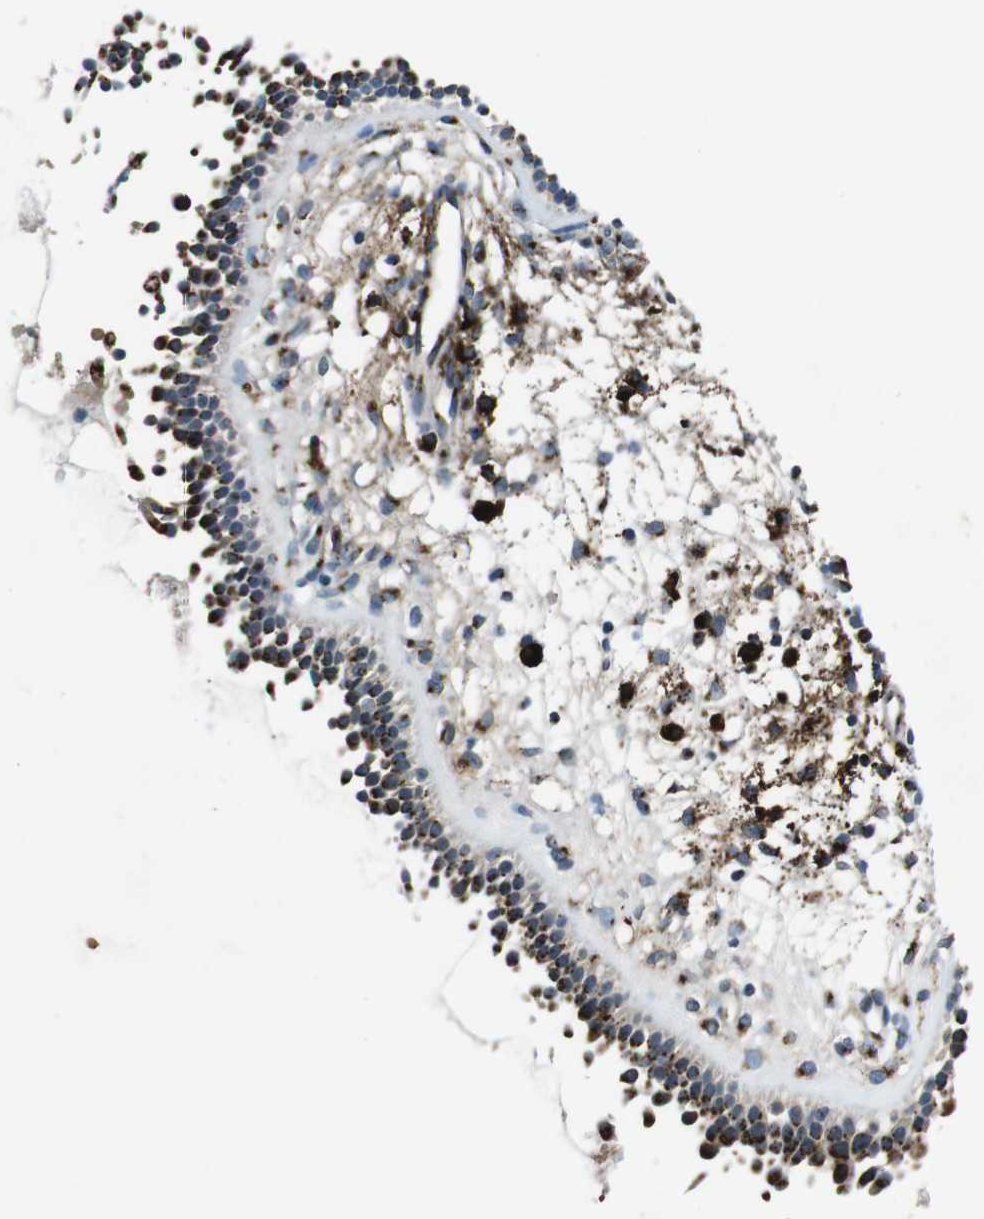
{"staining": {"intensity": "strong", "quantity": ">75%", "location": "cytoplasmic/membranous"}, "tissue": "nasopharynx", "cell_type": "Respiratory epithelial cells", "image_type": "normal", "snomed": [{"axis": "morphology", "description": "Normal tissue, NOS"}, {"axis": "topography", "description": "Nasopharynx"}], "caption": "Approximately >75% of respiratory epithelial cells in normal human nasopharynx show strong cytoplasmic/membranous protein expression as visualized by brown immunohistochemical staining.", "gene": "ZFPL1", "patient": {"sex": "male", "age": 21}}